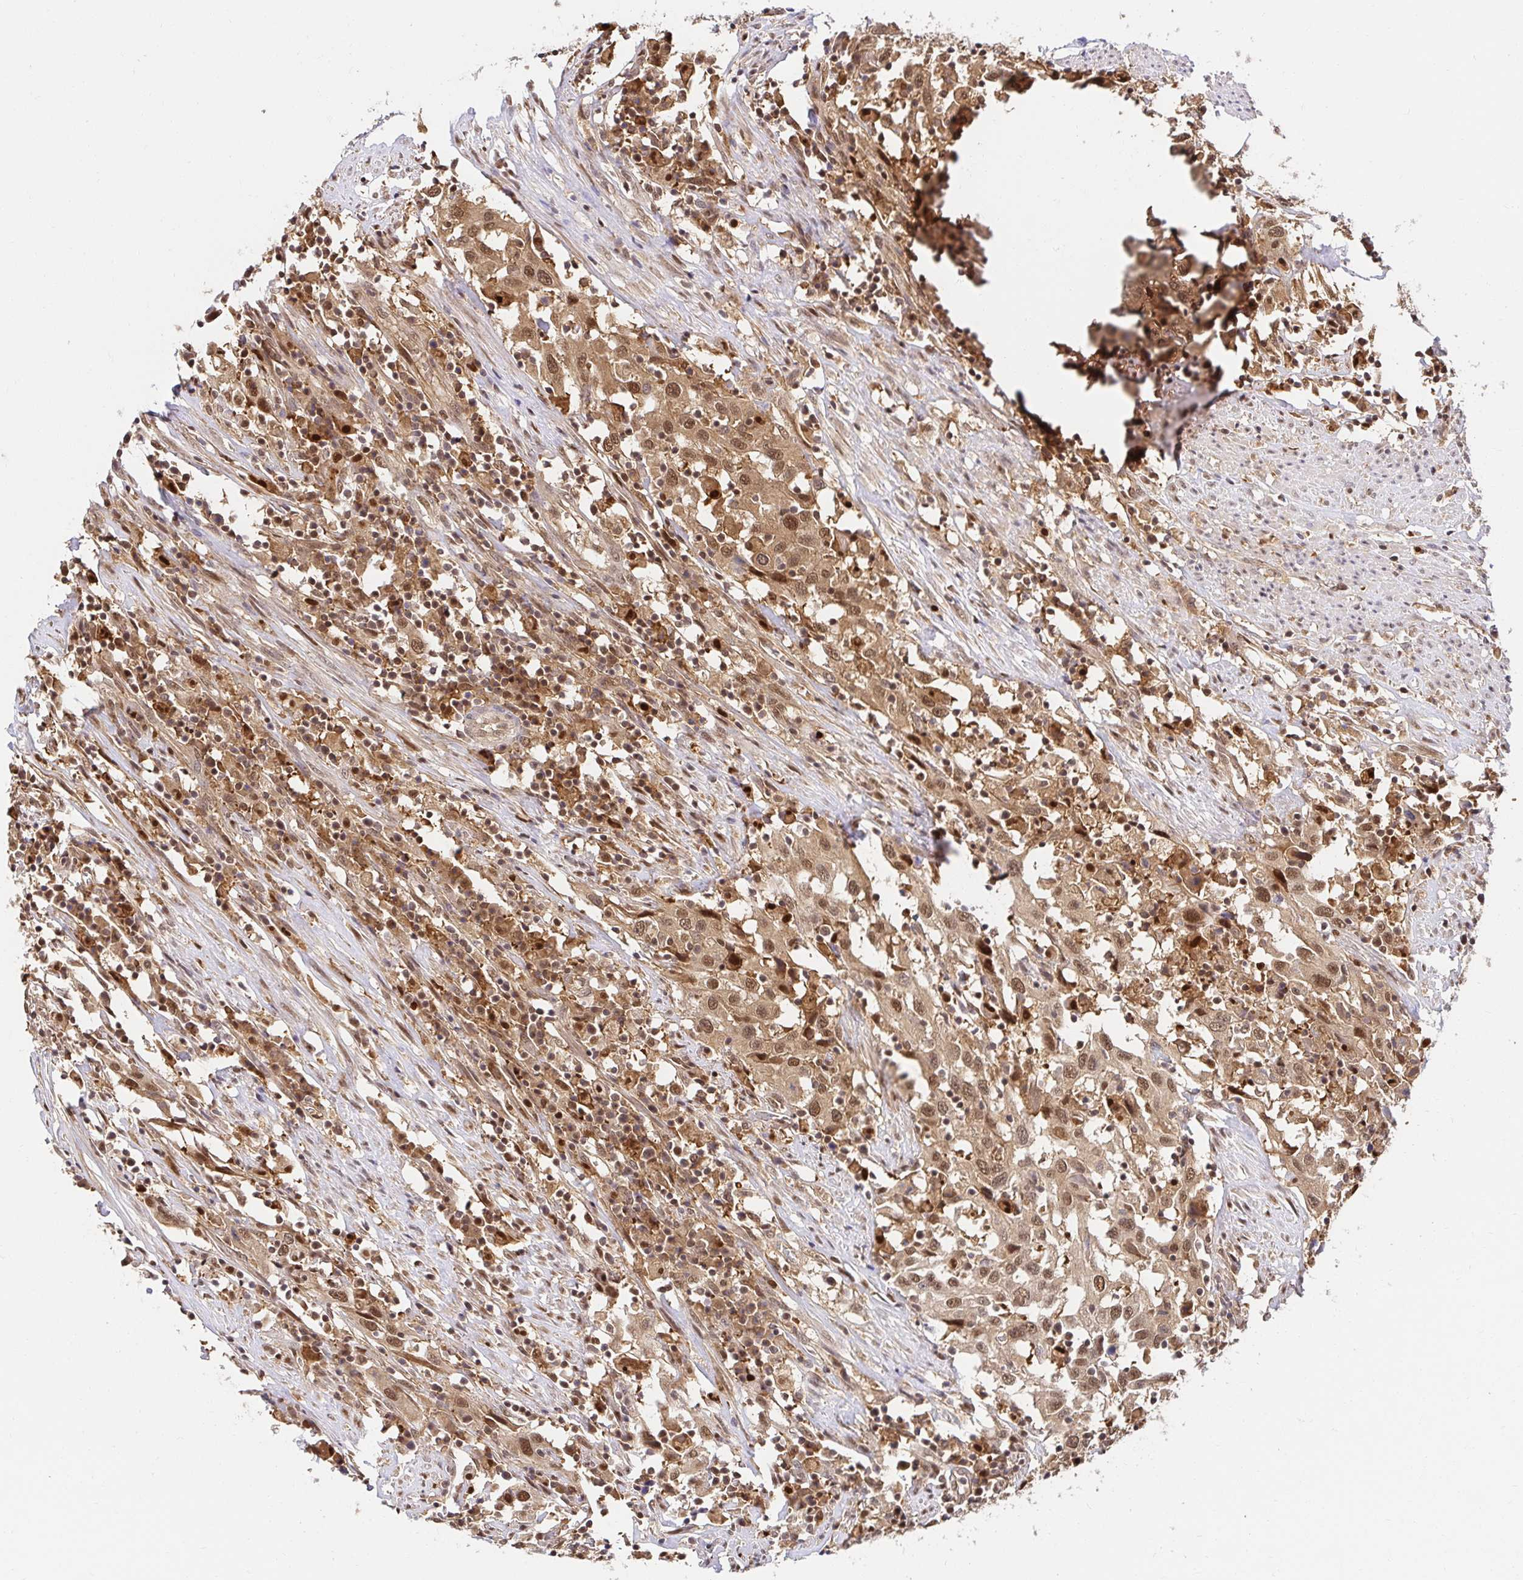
{"staining": {"intensity": "moderate", "quantity": ">75%", "location": "cytoplasmic/membranous,nuclear"}, "tissue": "urothelial cancer", "cell_type": "Tumor cells", "image_type": "cancer", "snomed": [{"axis": "morphology", "description": "Urothelial carcinoma, High grade"}, {"axis": "topography", "description": "Urinary bladder"}], "caption": "Immunohistochemical staining of human urothelial cancer displays medium levels of moderate cytoplasmic/membranous and nuclear expression in about >75% of tumor cells.", "gene": "PSMA4", "patient": {"sex": "male", "age": 61}}